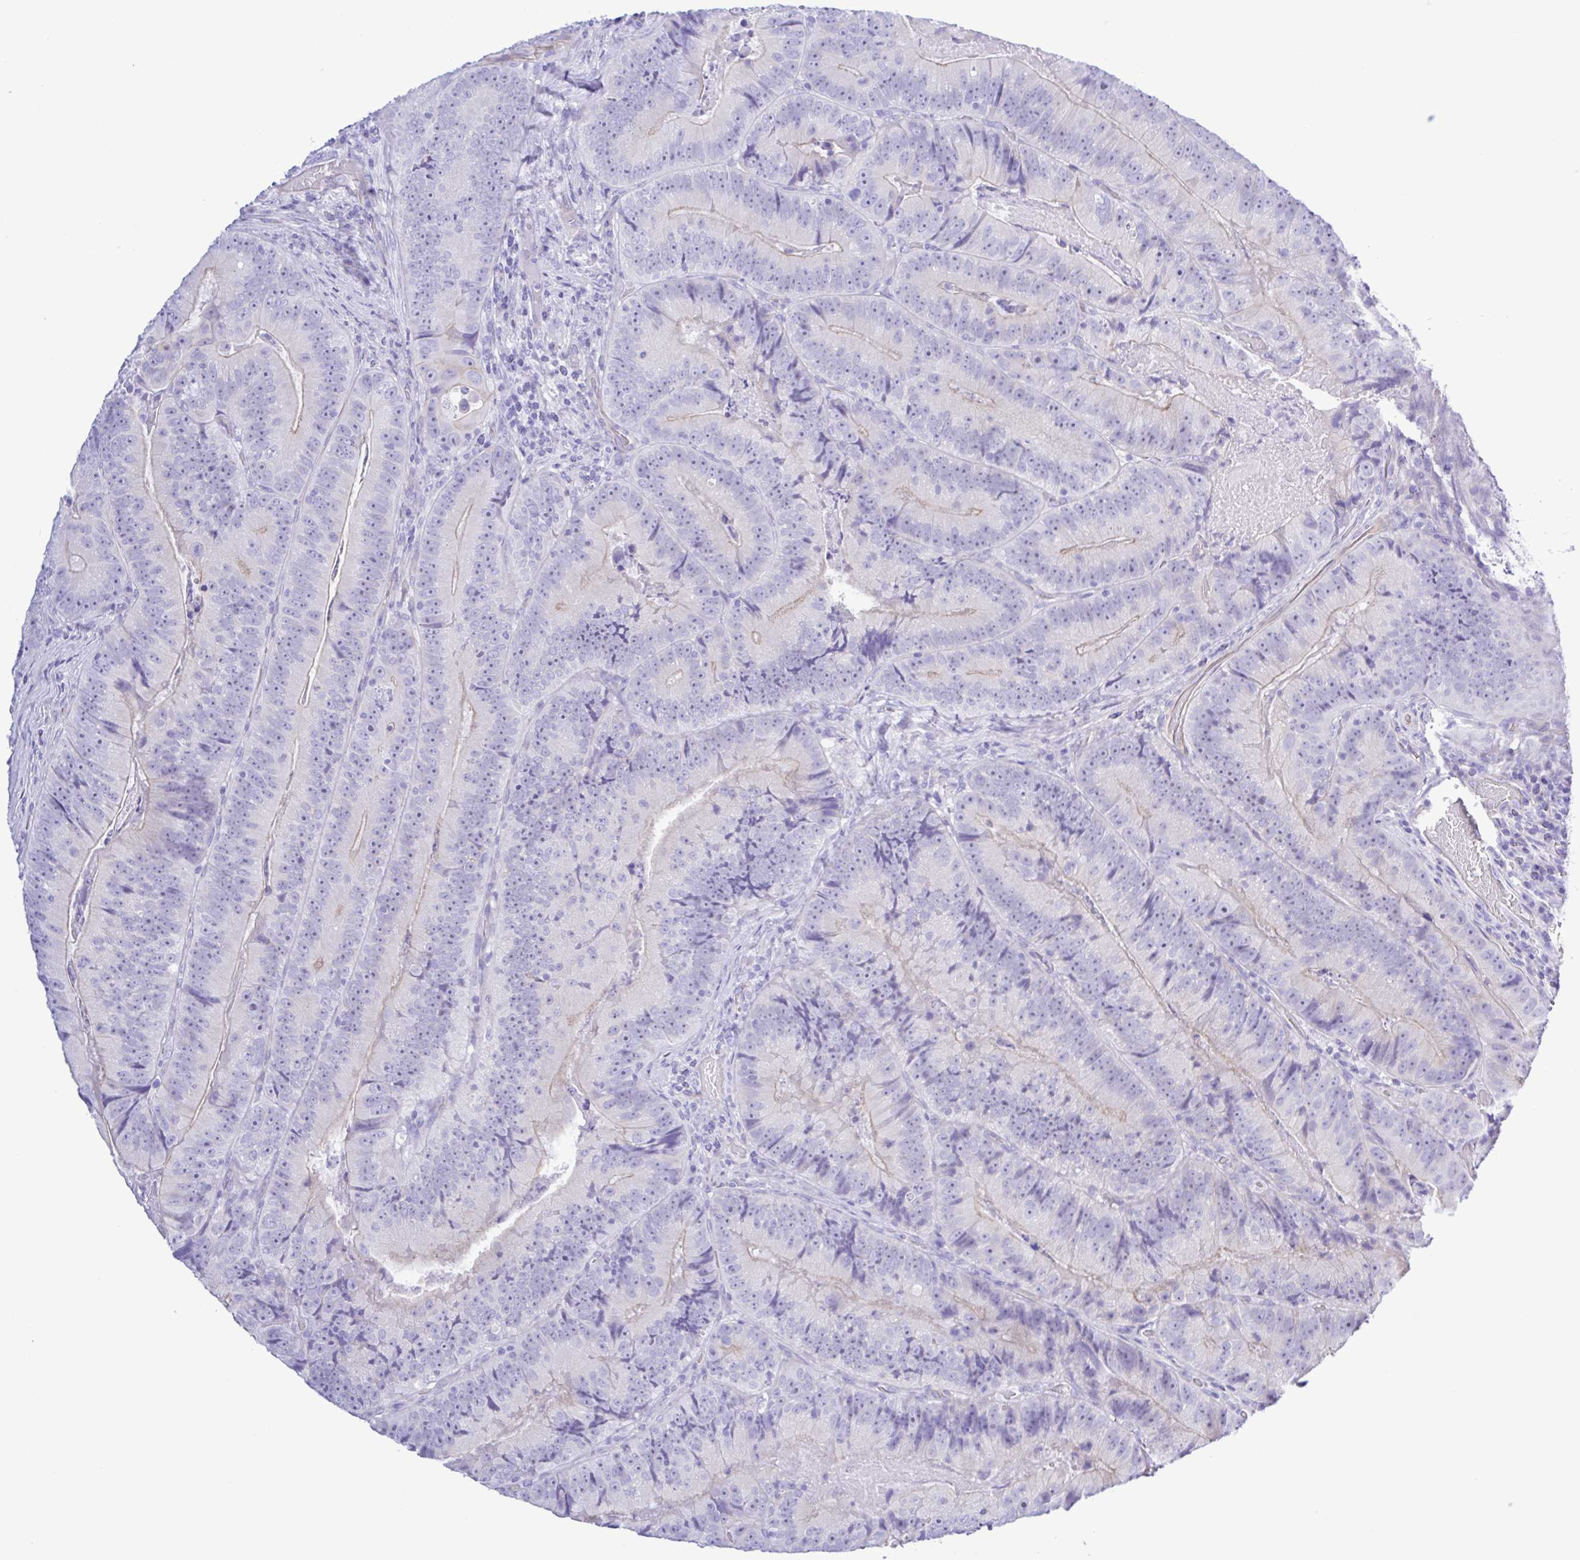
{"staining": {"intensity": "weak", "quantity": "<25%", "location": "cytoplasmic/membranous"}, "tissue": "colorectal cancer", "cell_type": "Tumor cells", "image_type": "cancer", "snomed": [{"axis": "morphology", "description": "Adenocarcinoma, NOS"}, {"axis": "topography", "description": "Colon"}], "caption": "This is an immunohistochemistry image of human colorectal adenocarcinoma. There is no staining in tumor cells.", "gene": "CYP11A1", "patient": {"sex": "female", "age": 86}}